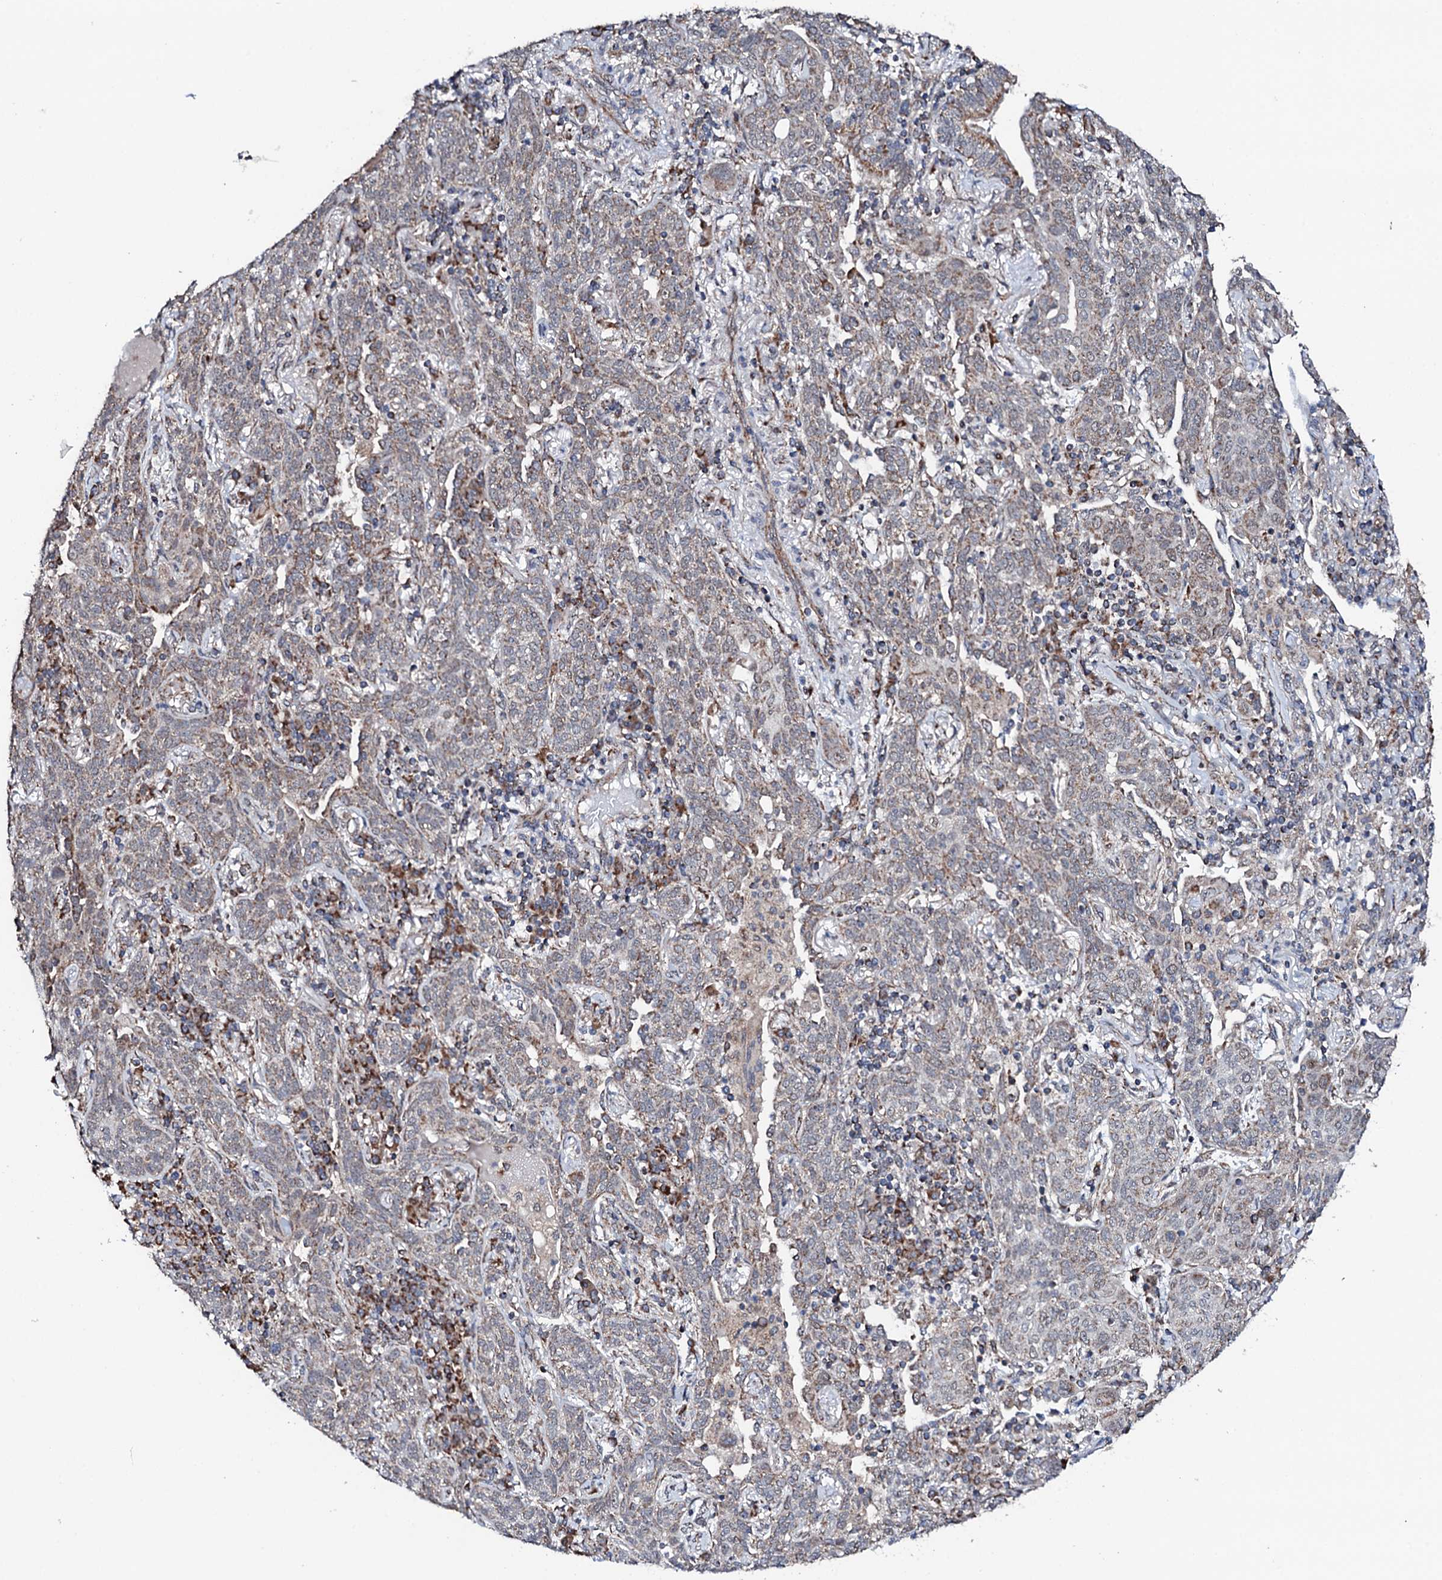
{"staining": {"intensity": "moderate", "quantity": "25%-75%", "location": "cytoplasmic/membranous"}, "tissue": "lung cancer", "cell_type": "Tumor cells", "image_type": "cancer", "snomed": [{"axis": "morphology", "description": "Squamous cell carcinoma, NOS"}, {"axis": "topography", "description": "Lung"}], "caption": "Immunohistochemistry of lung cancer shows medium levels of moderate cytoplasmic/membranous expression in approximately 25%-75% of tumor cells.", "gene": "MTIF3", "patient": {"sex": "female", "age": 70}}